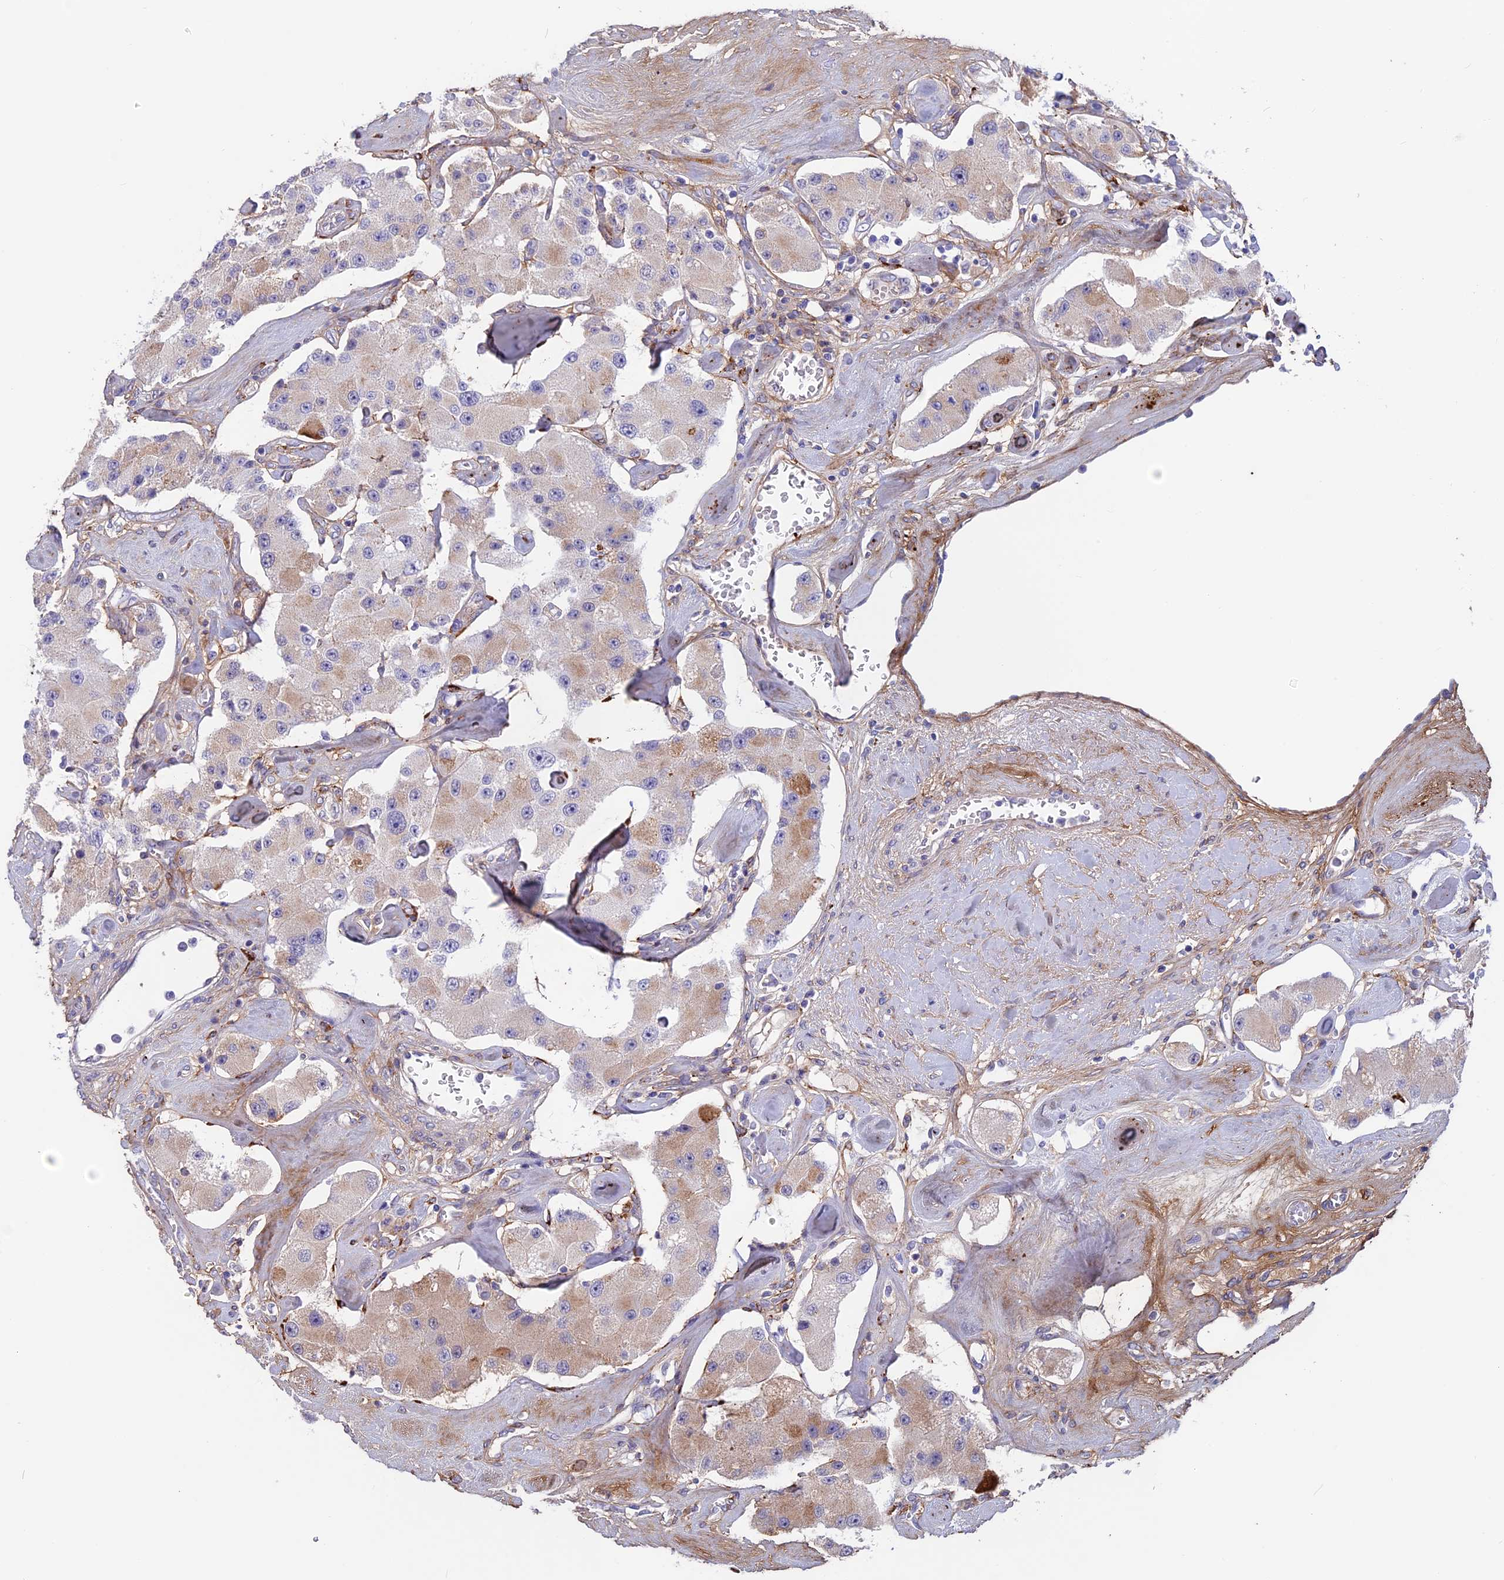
{"staining": {"intensity": "weak", "quantity": "<25%", "location": "cytoplasmic/membranous"}, "tissue": "carcinoid", "cell_type": "Tumor cells", "image_type": "cancer", "snomed": [{"axis": "morphology", "description": "Carcinoid, malignant, NOS"}, {"axis": "topography", "description": "Pancreas"}], "caption": "A histopathology image of carcinoid (malignant) stained for a protein displays no brown staining in tumor cells. The staining is performed using DAB brown chromogen with nuclei counter-stained in using hematoxylin.", "gene": "COL4A3", "patient": {"sex": "male", "age": 41}}